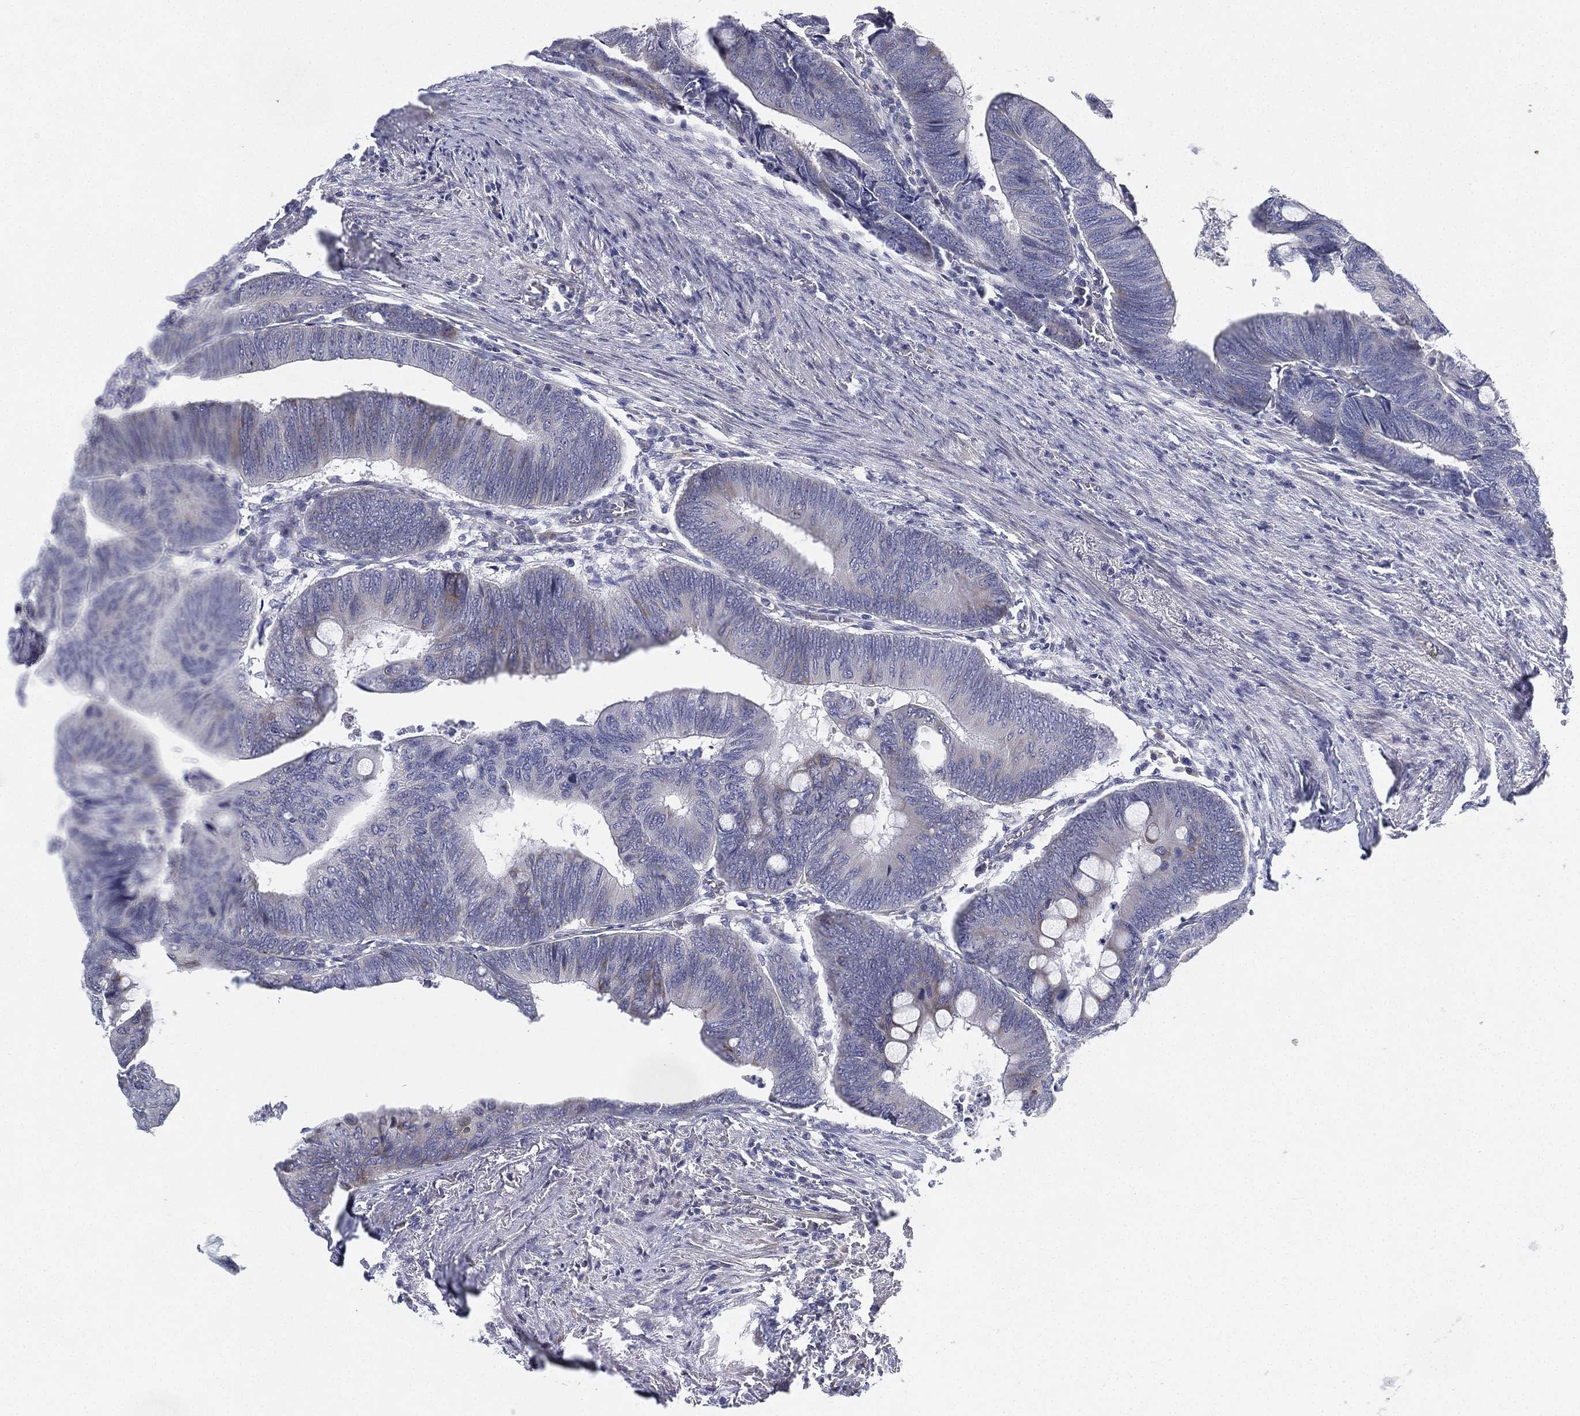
{"staining": {"intensity": "negative", "quantity": "none", "location": "none"}, "tissue": "colorectal cancer", "cell_type": "Tumor cells", "image_type": "cancer", "snomed": [{"axis": "morphology", "description": "Normal tissue, NOS"}, {"axis": "morphology", "description": "Adenocarcinoma, NOS"}, {"axis": "topography", "description": "Rectum"}, {"axis": "topography", "description": "Peripheral nerve tissue"}], "caption": "Human colorectal cancer stained for a protein using IHC exhibits no expression in tumor cells.", "gene": "HEATR4", "patient": {"sex": "male", "age": 92}}